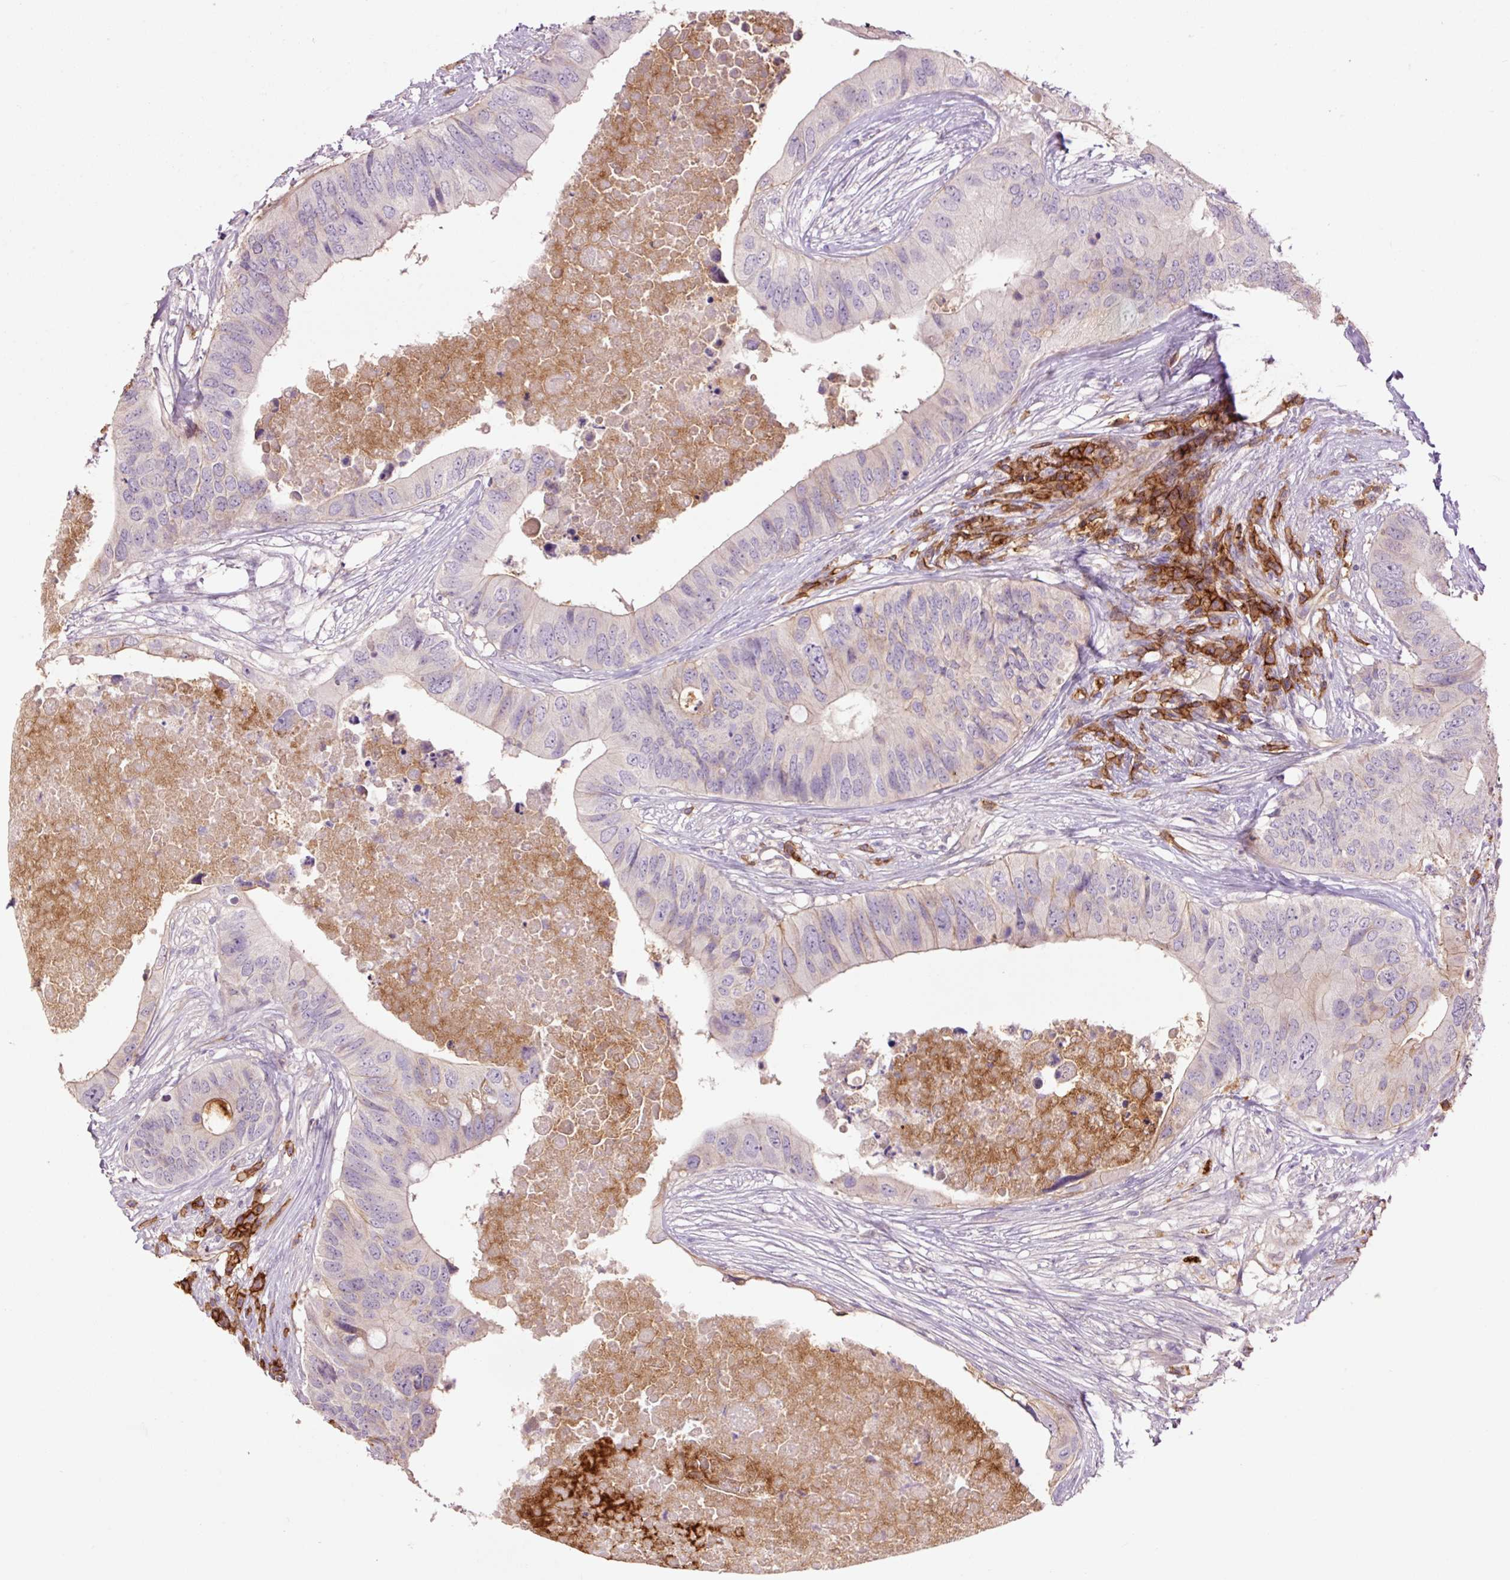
{"staining": {"intensity": "negative", "quantity": "none", "location": "none"}, "tissue": "colorectal cancer", "cell_type": "Tumor cells", "image_type": "cancer", "snomed": [{"axis": "morphology", "description": "Adenocarcinoma, NOS"}, {"axis": "topography", "description": "Colon"}], "caption": "Colorectal cancer (adenocarcinoma) was stained to show a protein in brown. There is no significant positivity in tumor cells.", "gene": "SLC1A4", "patient": {"sex": "male", "age": 71}}